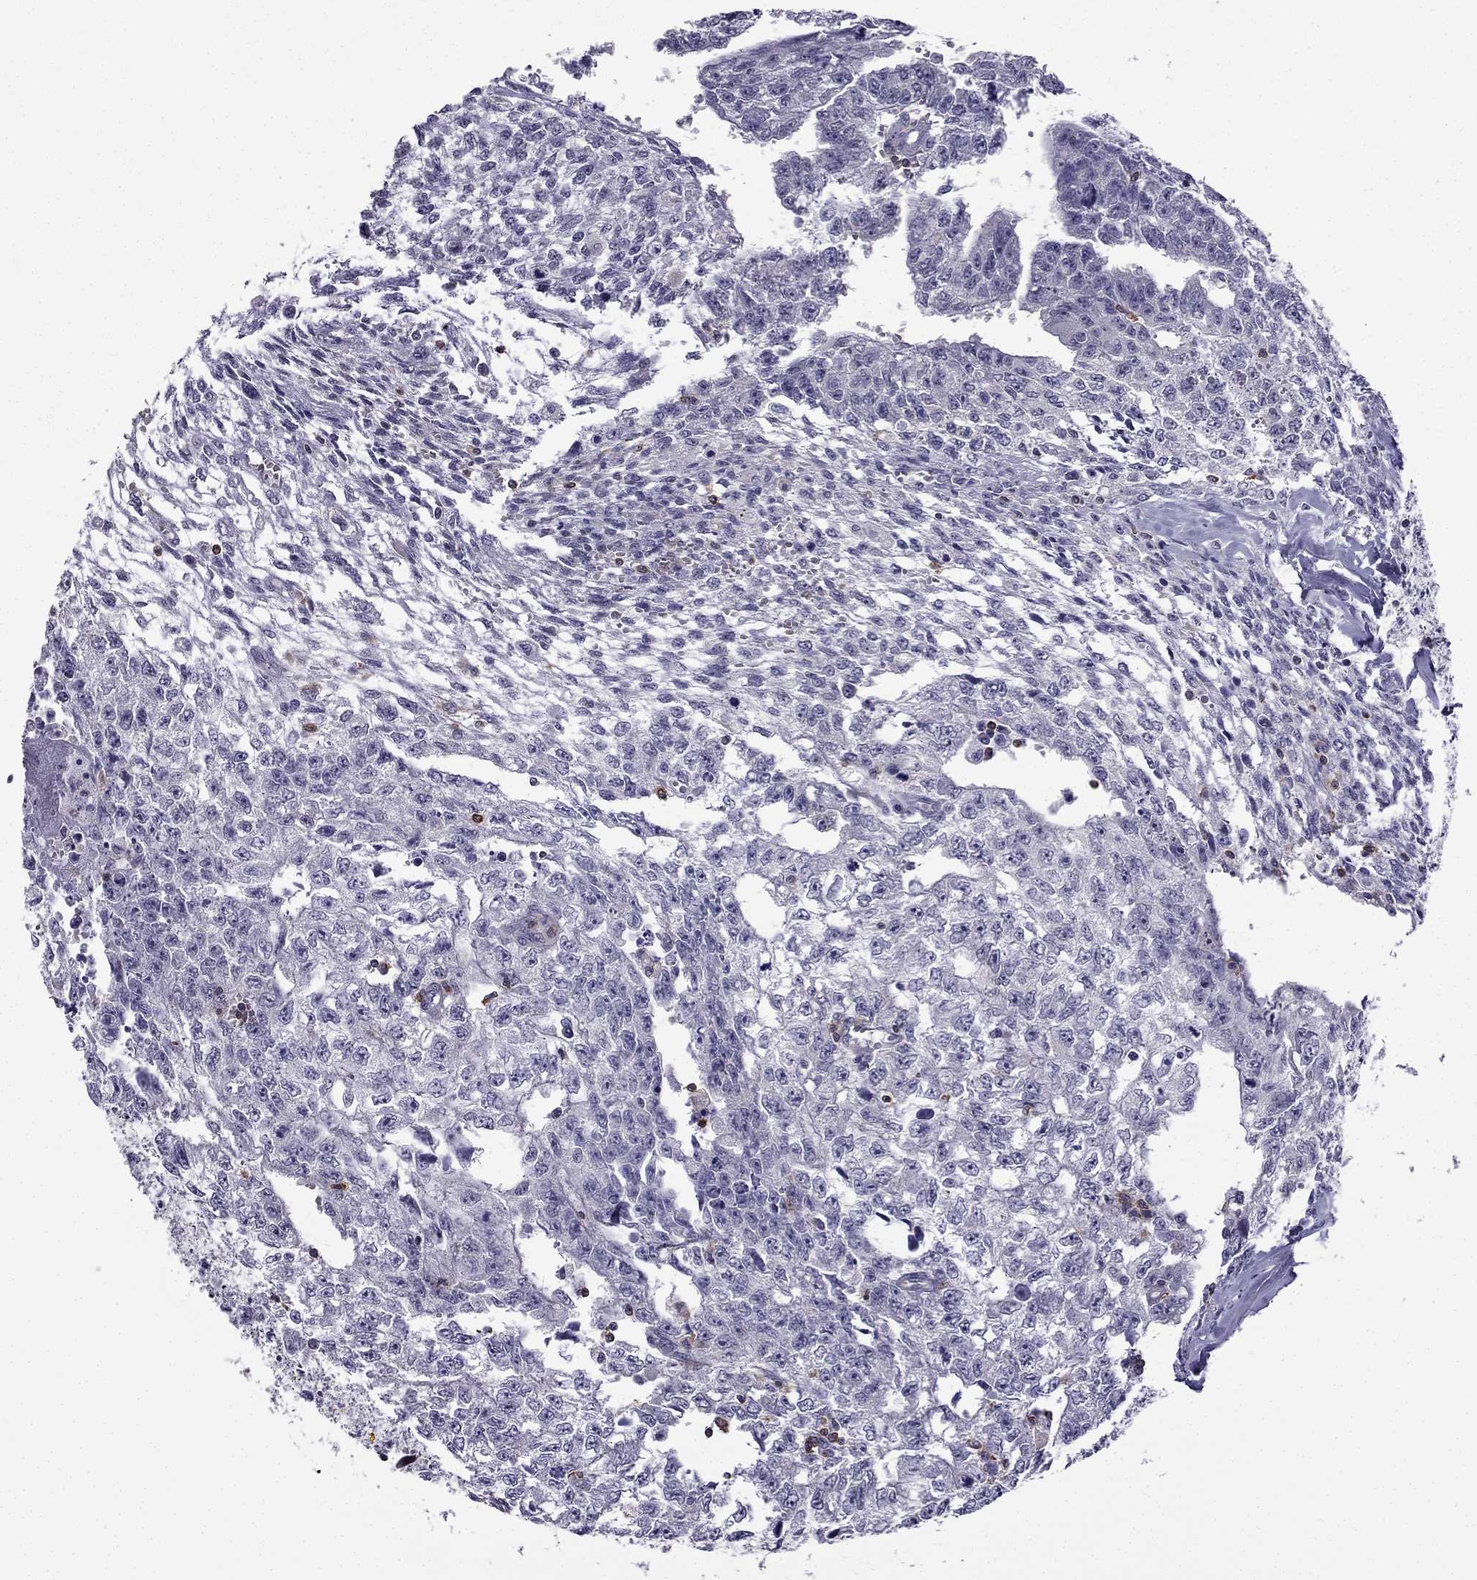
{"staining": {"intensity": "negative", "quantity": "none", "location": "none"}, "tissue": "testis cancer", "cell_type": "Tumor cells", "image_type": "cancer", "snomed": [{"axis": "morphology", "description": "Carcinoma, Embryonal, NOS"}, {"axis": "morphology", "description": "Teratoma, malignant, NOS"}, {"axis": "topography", "description": "Testis"}], "caption": "Immunohistochemistry of testis cancer reveals no expression in tumor cells.", "gene": "CCK", "patient": {"sex": "male", "age": 24}}